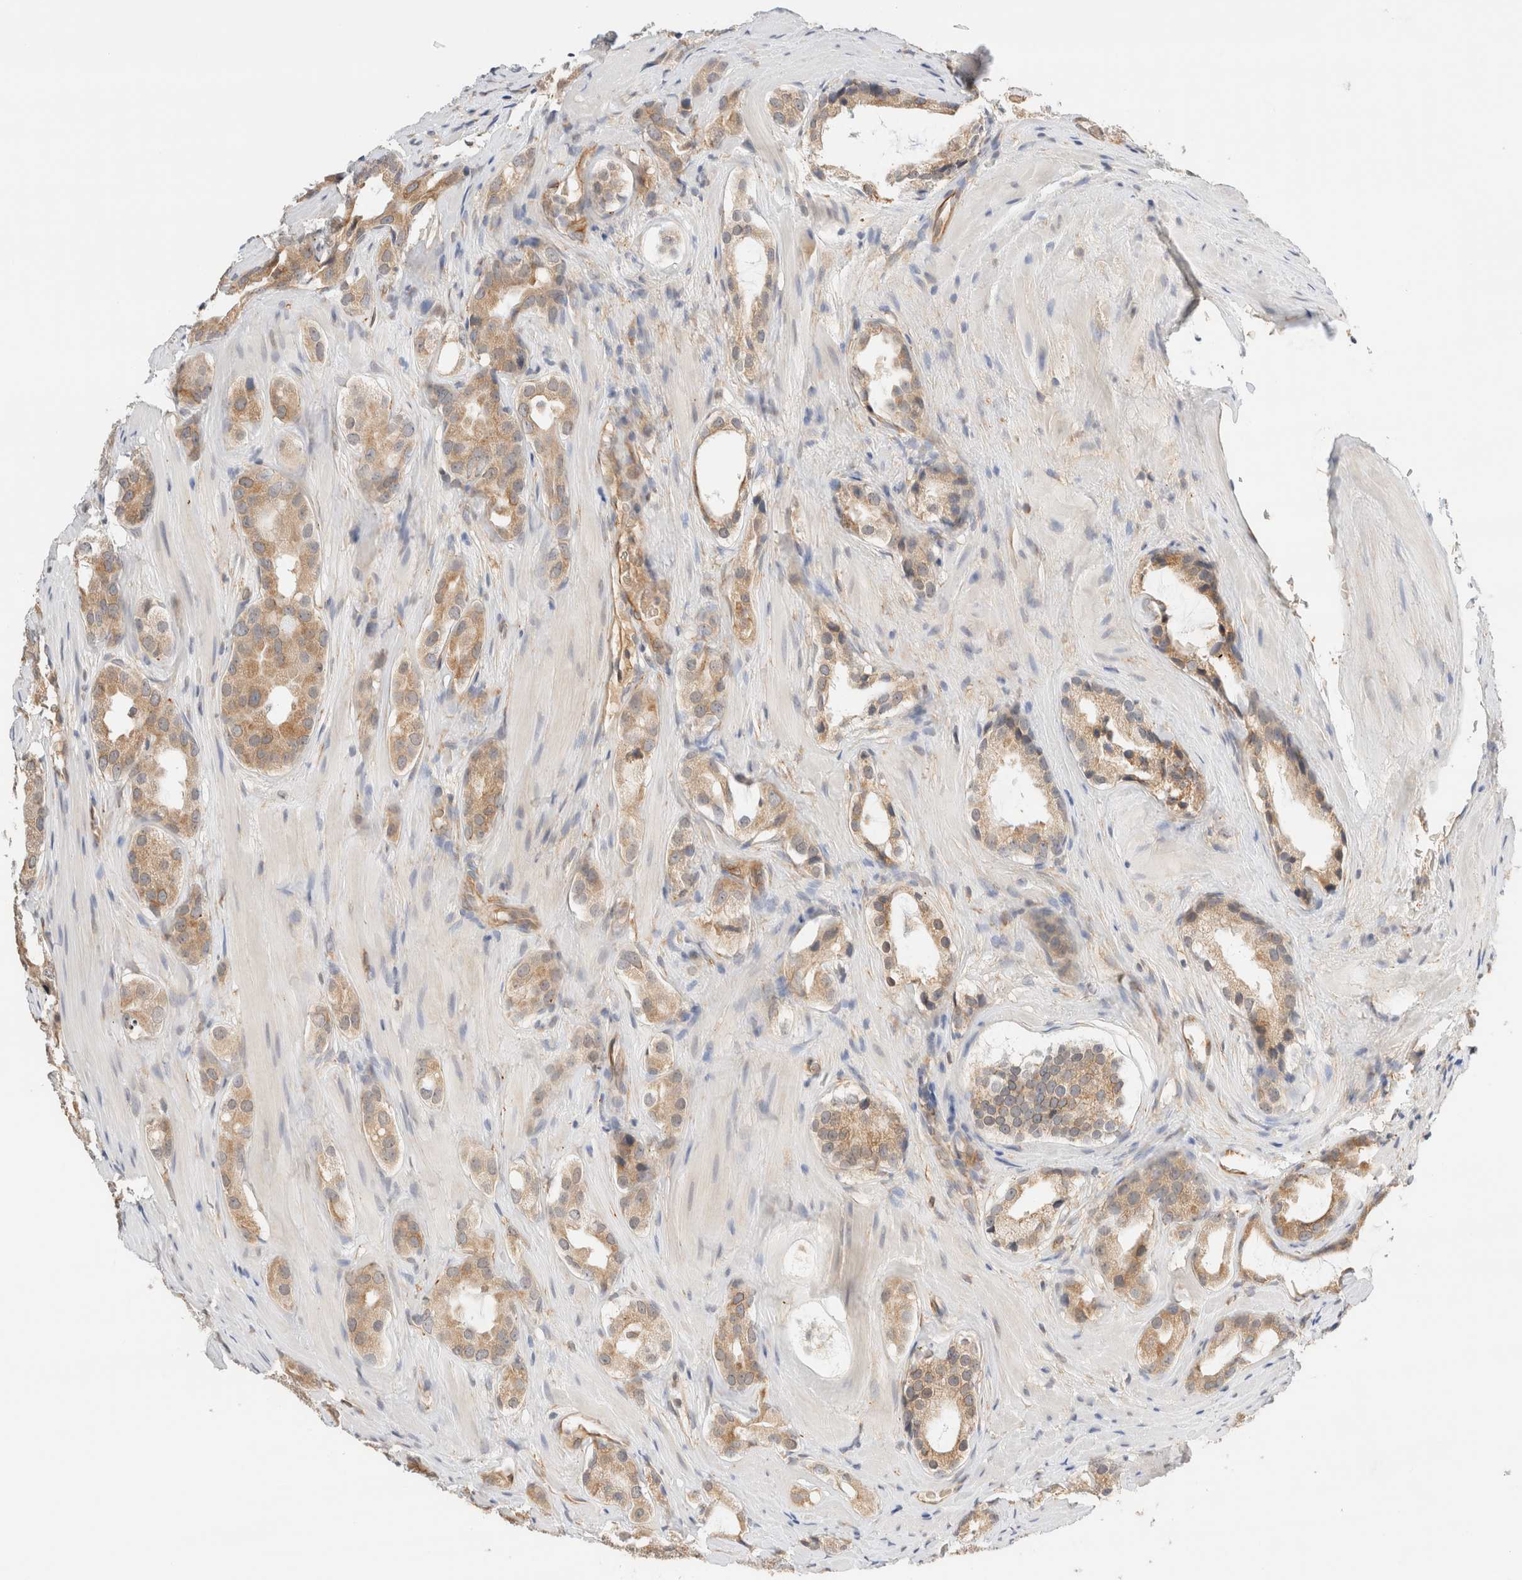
{"staining": {"intensity": "moderate", "quantity": "<25%", "location": "cytoplasmic/membranous"}, "tissue": "prostate cancer", "cell_type": "Tumor cells", "image_type": "cancer", "snomed": [{"axis": "morphology", "description": "Adenocarcinoma, High grade"}, {"axis": "topography", "description": "Prostate"}], "caption": "Immunohistochemical staining of prostate cancer reveals moderate cytoplasmic/membranous protein positivity in approximately <25% of tumor cells.", "gene": "SYVN1", "patient": {"sex": "male", "age": 63}}